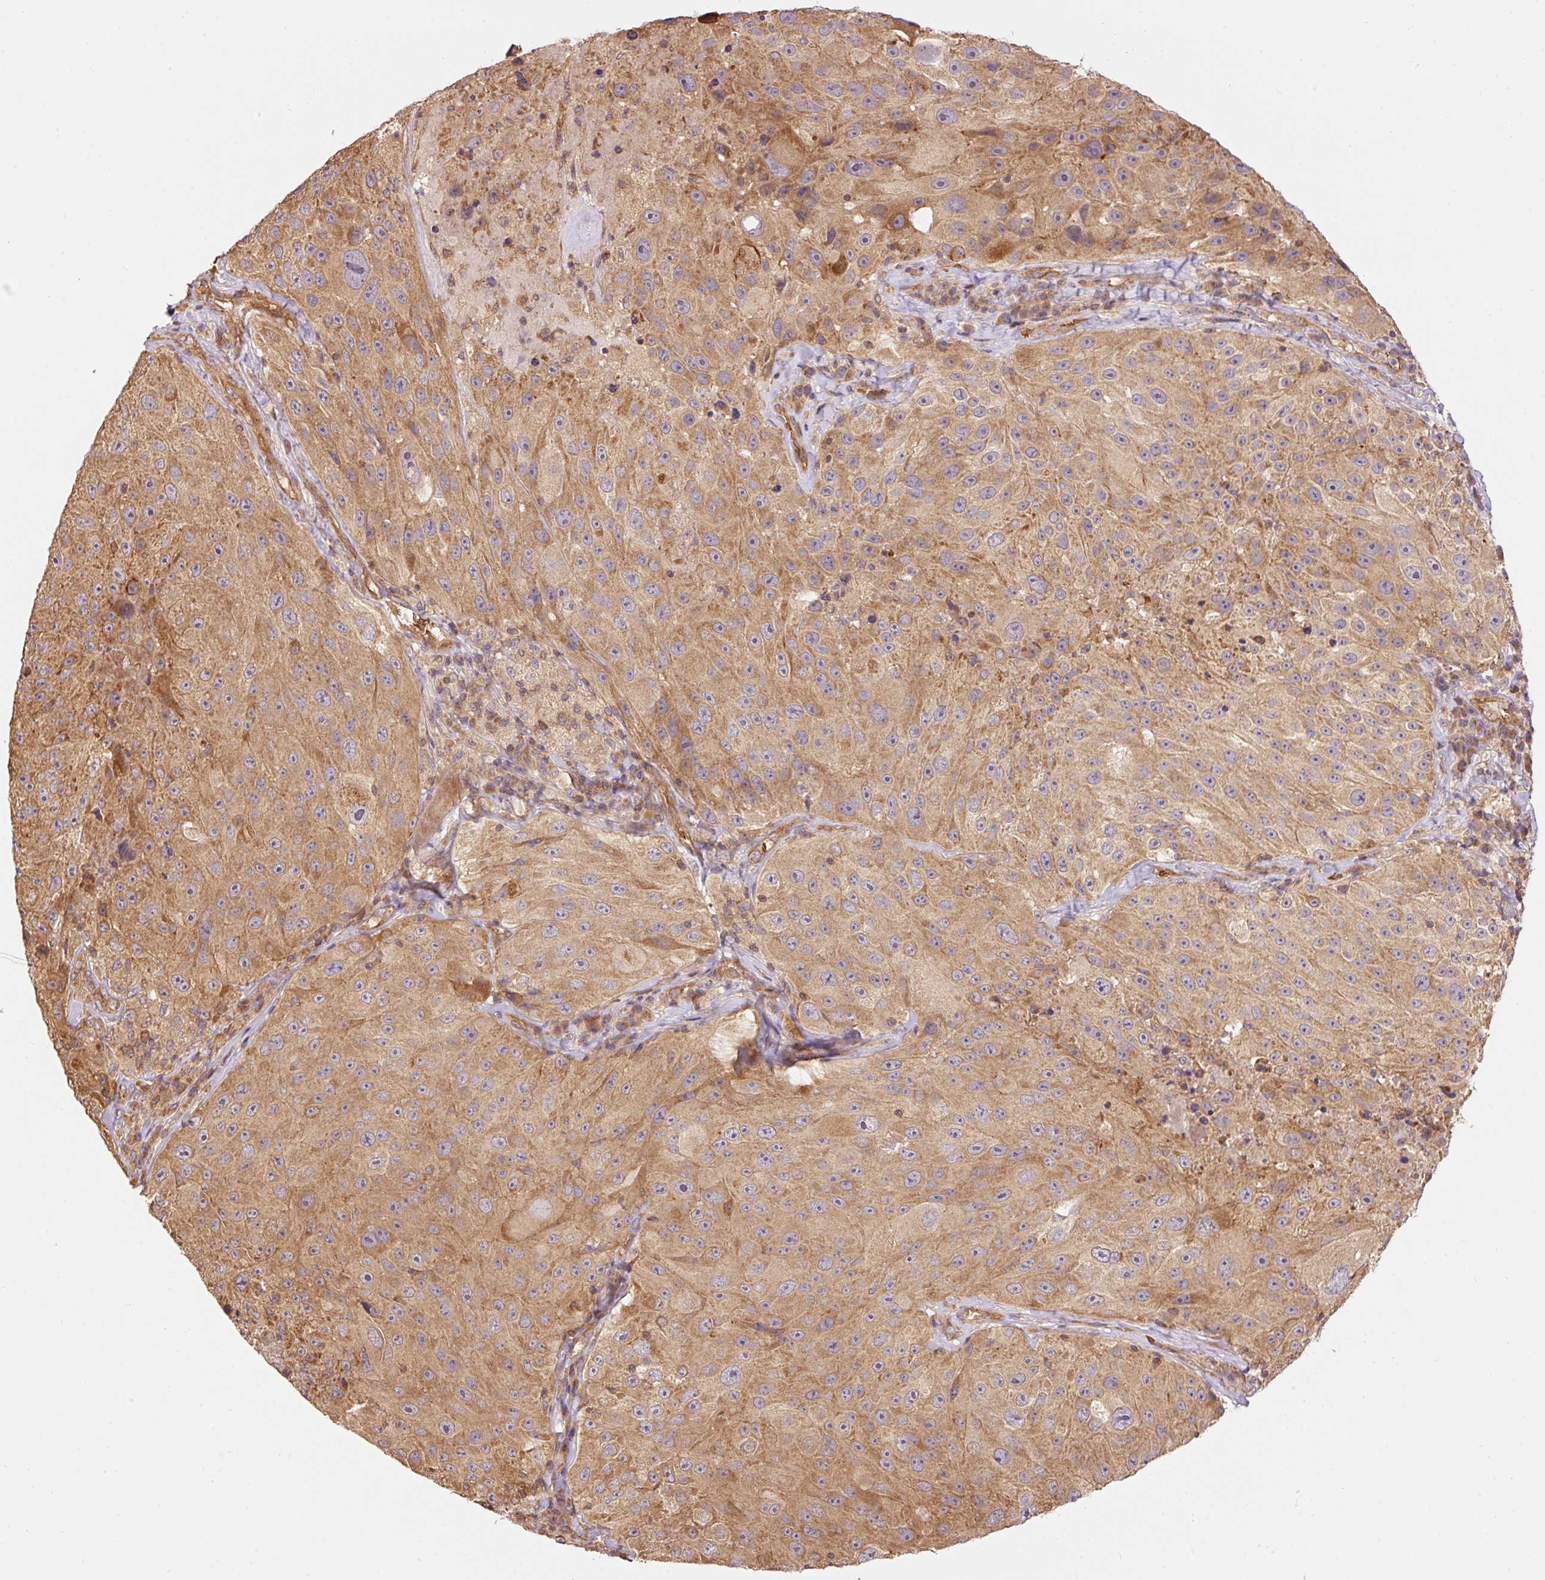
{"staining": {"intensity": "moderate", "quantity": ">75%", "location": "cytoplasmic/membranous"}, "tissue": "melanoma", "cell_type": "Tumor cells", "image_type": "cancer", "snomed": [{"axis": "morphology", "description": "Malignant melanoma, Metastatic site"}, {"axis": "topography", "description": "Lymph node"}], "caption": "An immunohistochemistry (IHC) micrograph of neoplastic tissue is shown. Protein staining in brown highlights moderate cytoplasmic/membranous positivity in melanoma within tumor cells. The staining was performed using DAB to visualize the protein expression in brown, while the nuclei were stained in blue with hematoxylin (Magnification: 20x).", "gene": "ADCY4", "patient": {"sex": "male", "age": 62}}